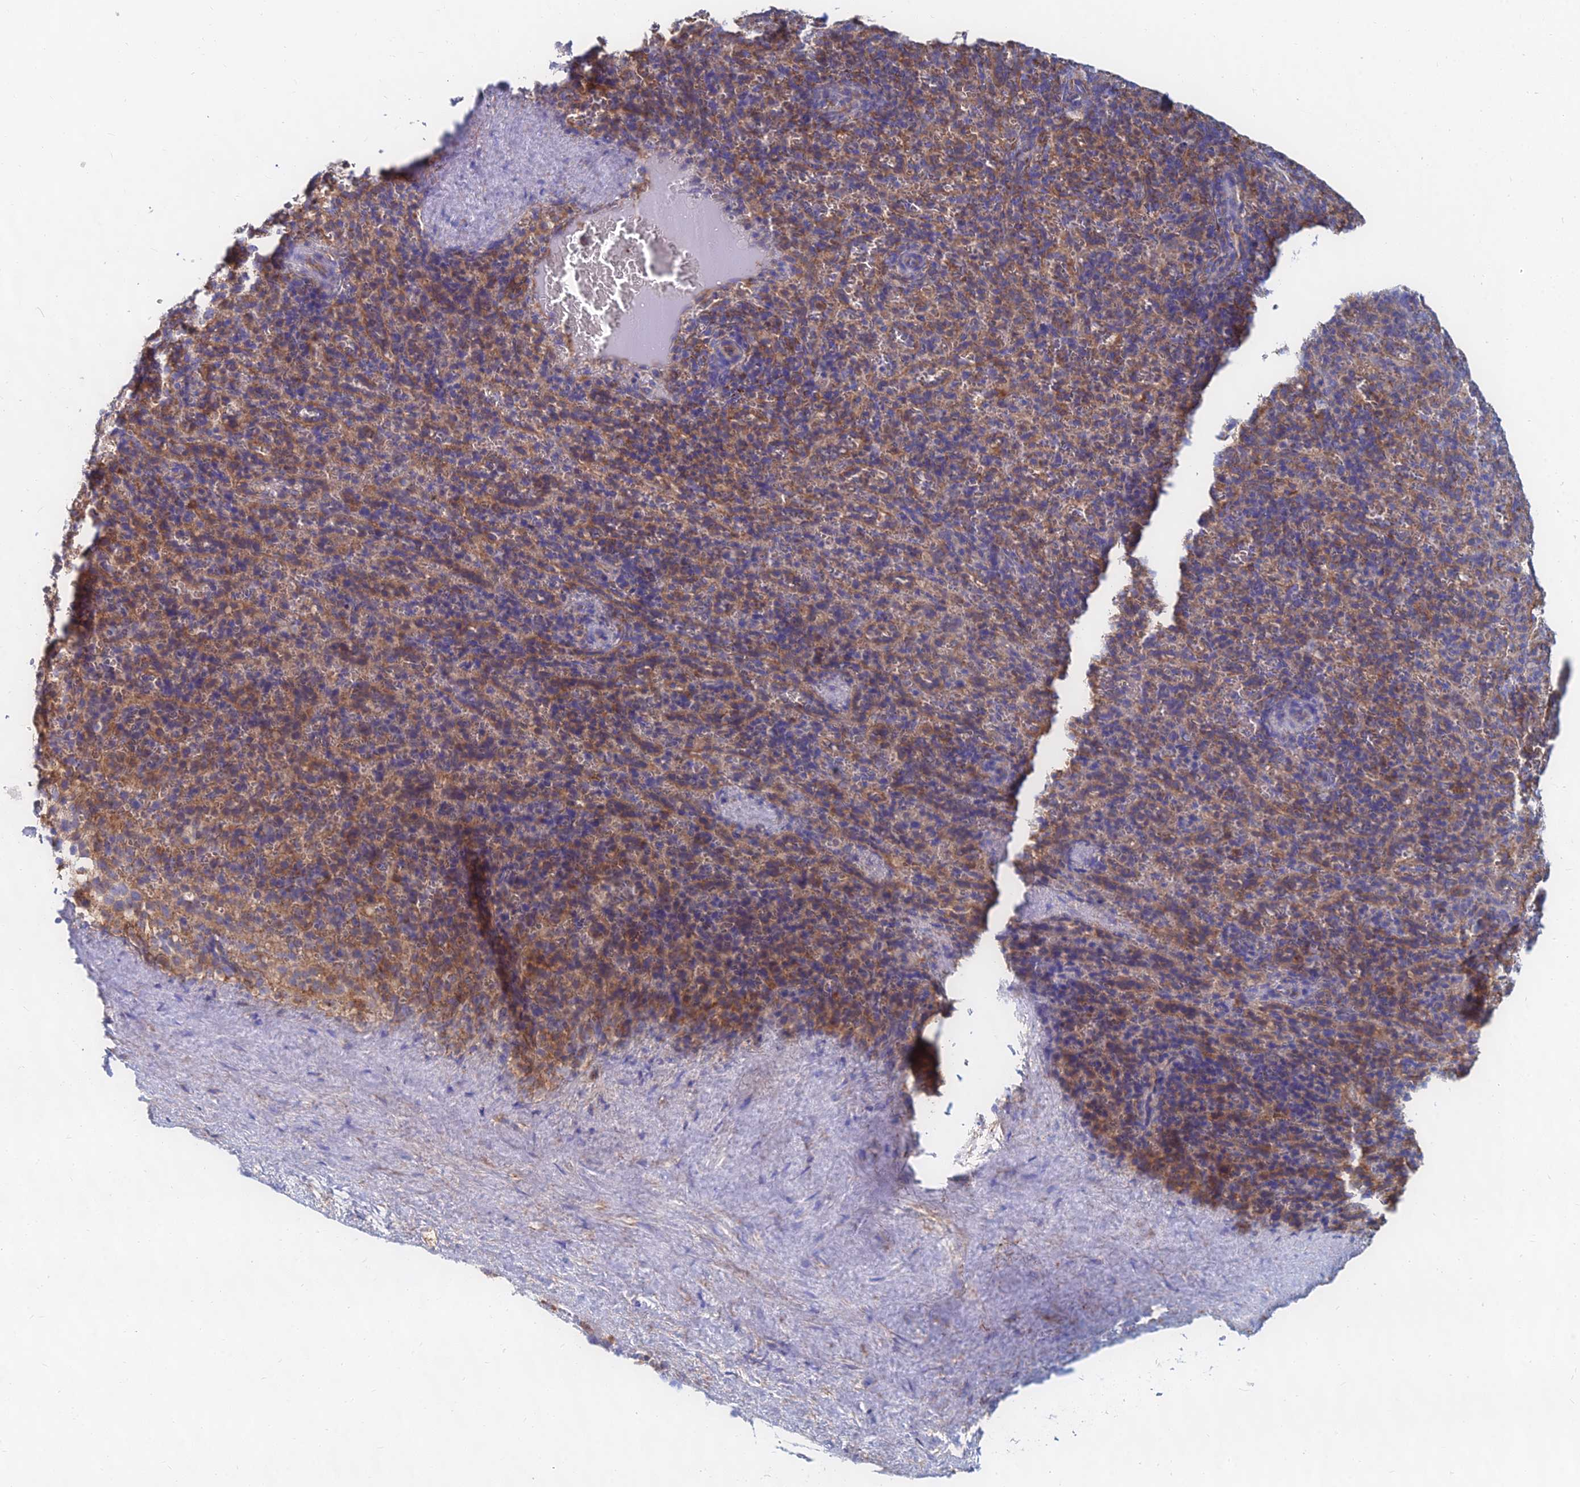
{"staining": {"intensity": "moderate", "quantity": "25%-75%", "location": "cytoplasmic/membranous"}, "tissue": "spleen", "cell_type": "Cells in red pulp", "image_type": "normal", "snomed": [{"axis": "morphology", "description": "Normal tissue, NOS"}, {"axis": "topography", "description": "Spleen"}], "caption": "Human spleen stained for a protein (brown) demonstrates moderate cytoplasmic/membranous positive staining in about 25%-75% of cells in red pulp.", "gene": "FFAR3", "patient": {"sex": "female", "age": 21}}